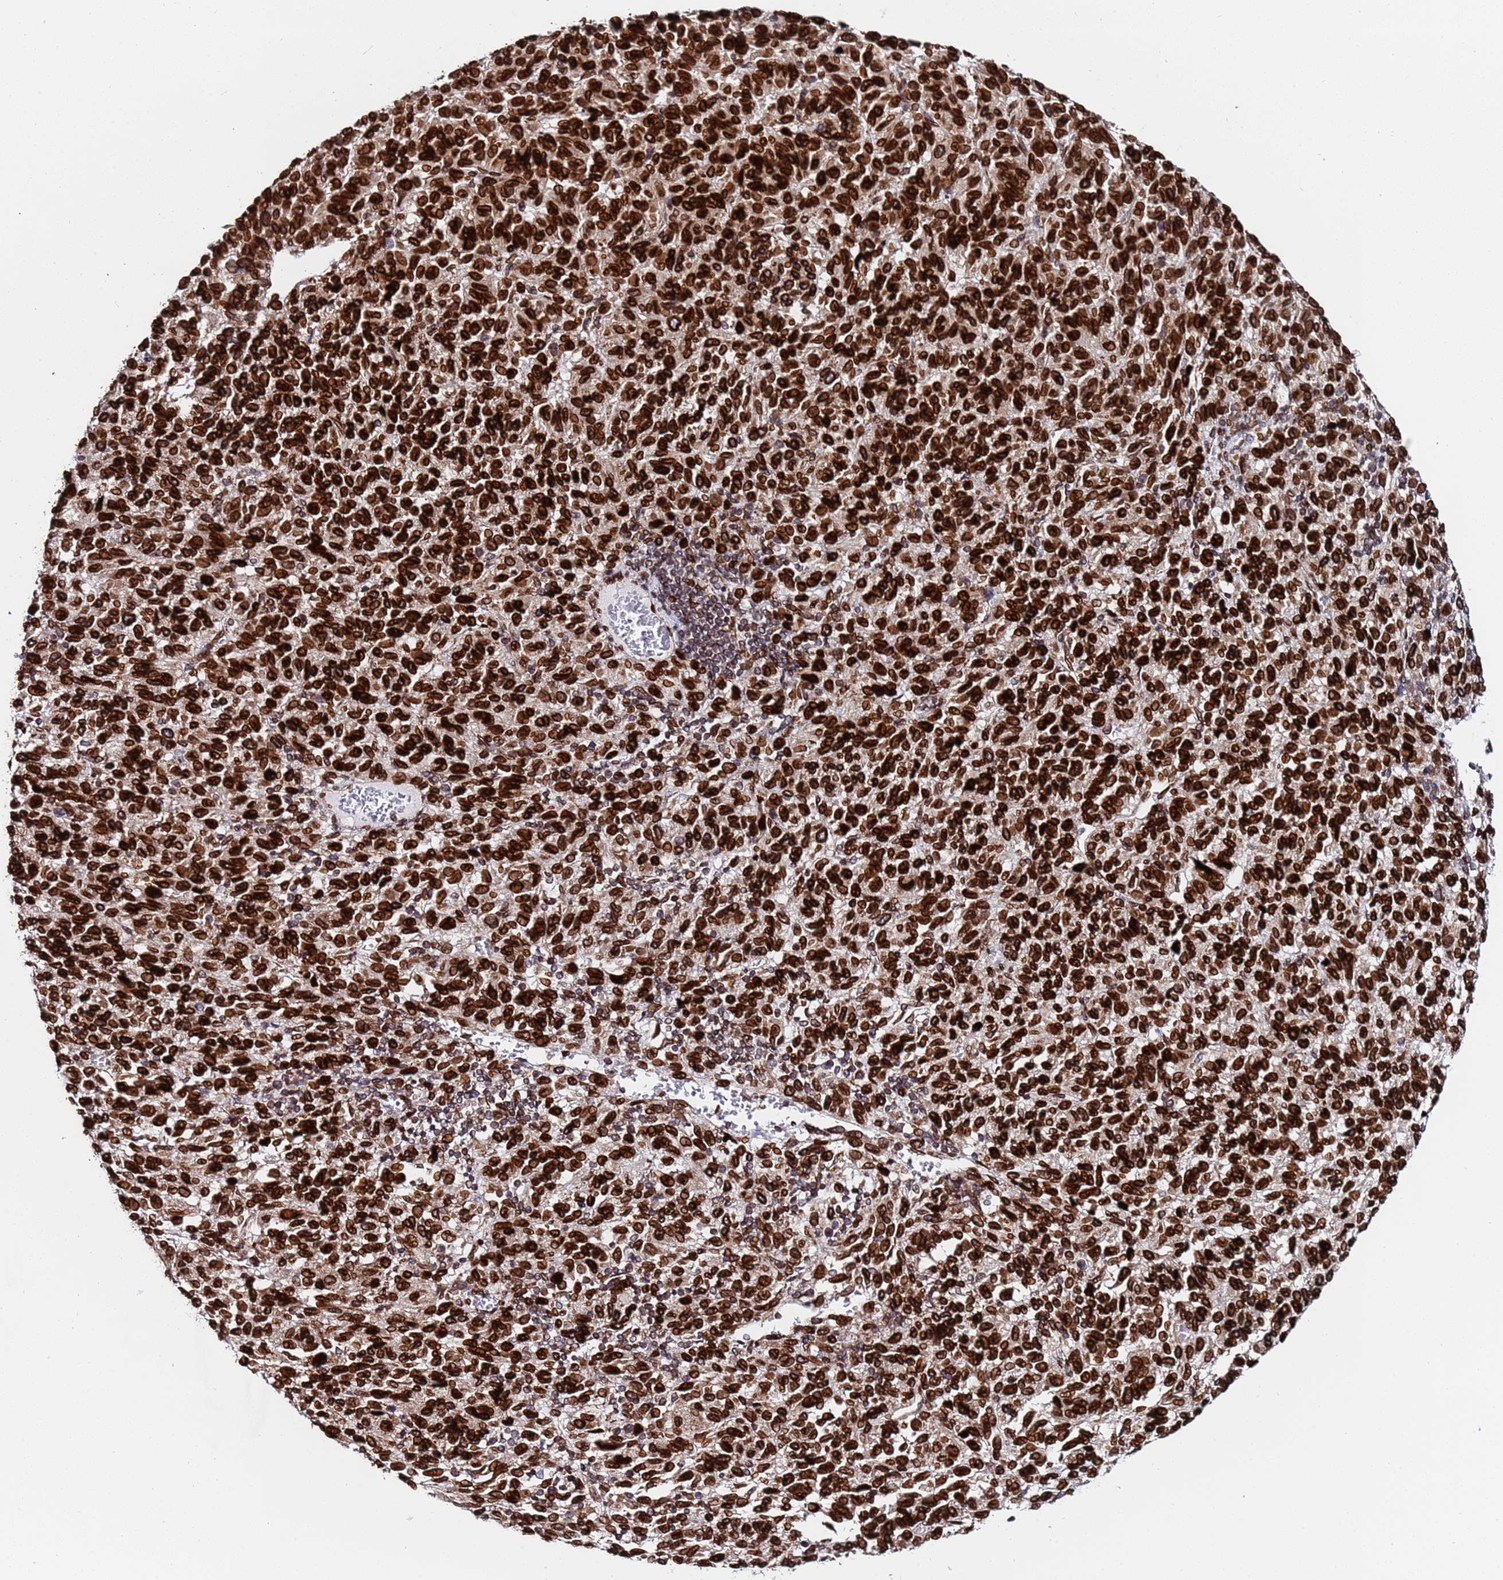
{"staining": {"intensity": "strong", "quantity": ">75%", "location": "nuclear"}, "tissue": "melanoma", "cell_type": "Tumor cells", "image_type": "cancer", "snomed": [{"axis": "morphology", "description": "Malignant melanoma, Metastatic site"}, {"axis": "topography", "description": "Lung"}], "caption": "Protein staining of malignant melanoma (metastatic site) tissue reveals strong nuclear expression in approximately >75% of tumor cells.", "gene": "TOR1AIP1", "patient": {"sex": "male", "age": 64}}